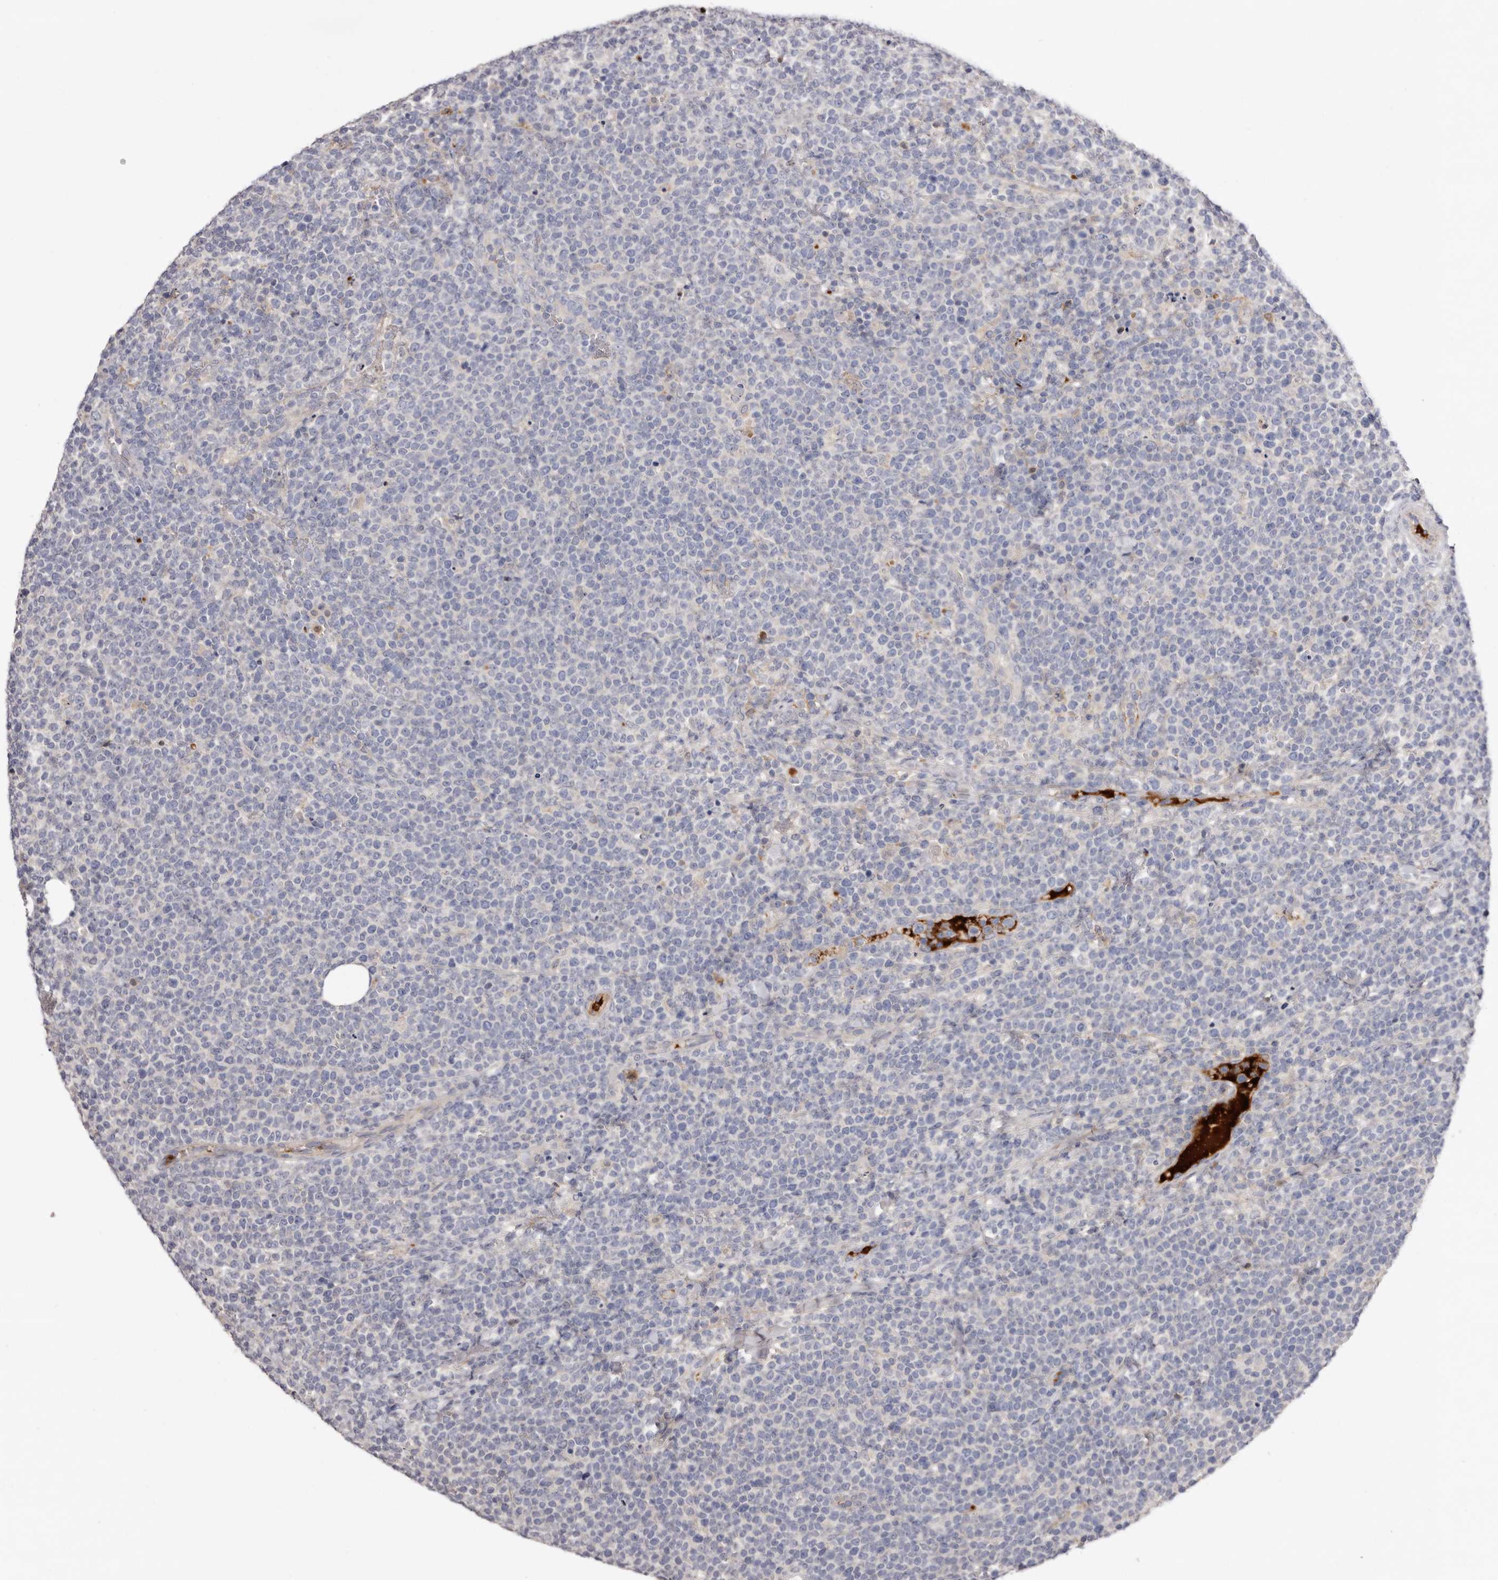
{"staining": {"intensity": "negative", "quantity": "none", "location": "none"}, "tissue": "lymphoma", "cell_type": "Tumor cells", "image_type": "cancer", "snomed": [{"axis": "morphology", "description": "Malignant lymphoma, non-Hodgkin's type, High grade"}, {"axis": "topography", "description": "Lymph node"}], "caption": "There is no significant staining in tumor cells of malignant lymphoma, non-Hodgkin's type (high-grade).", "gene": "LMLN", "patient": {"sex": "male", "age": 61}}